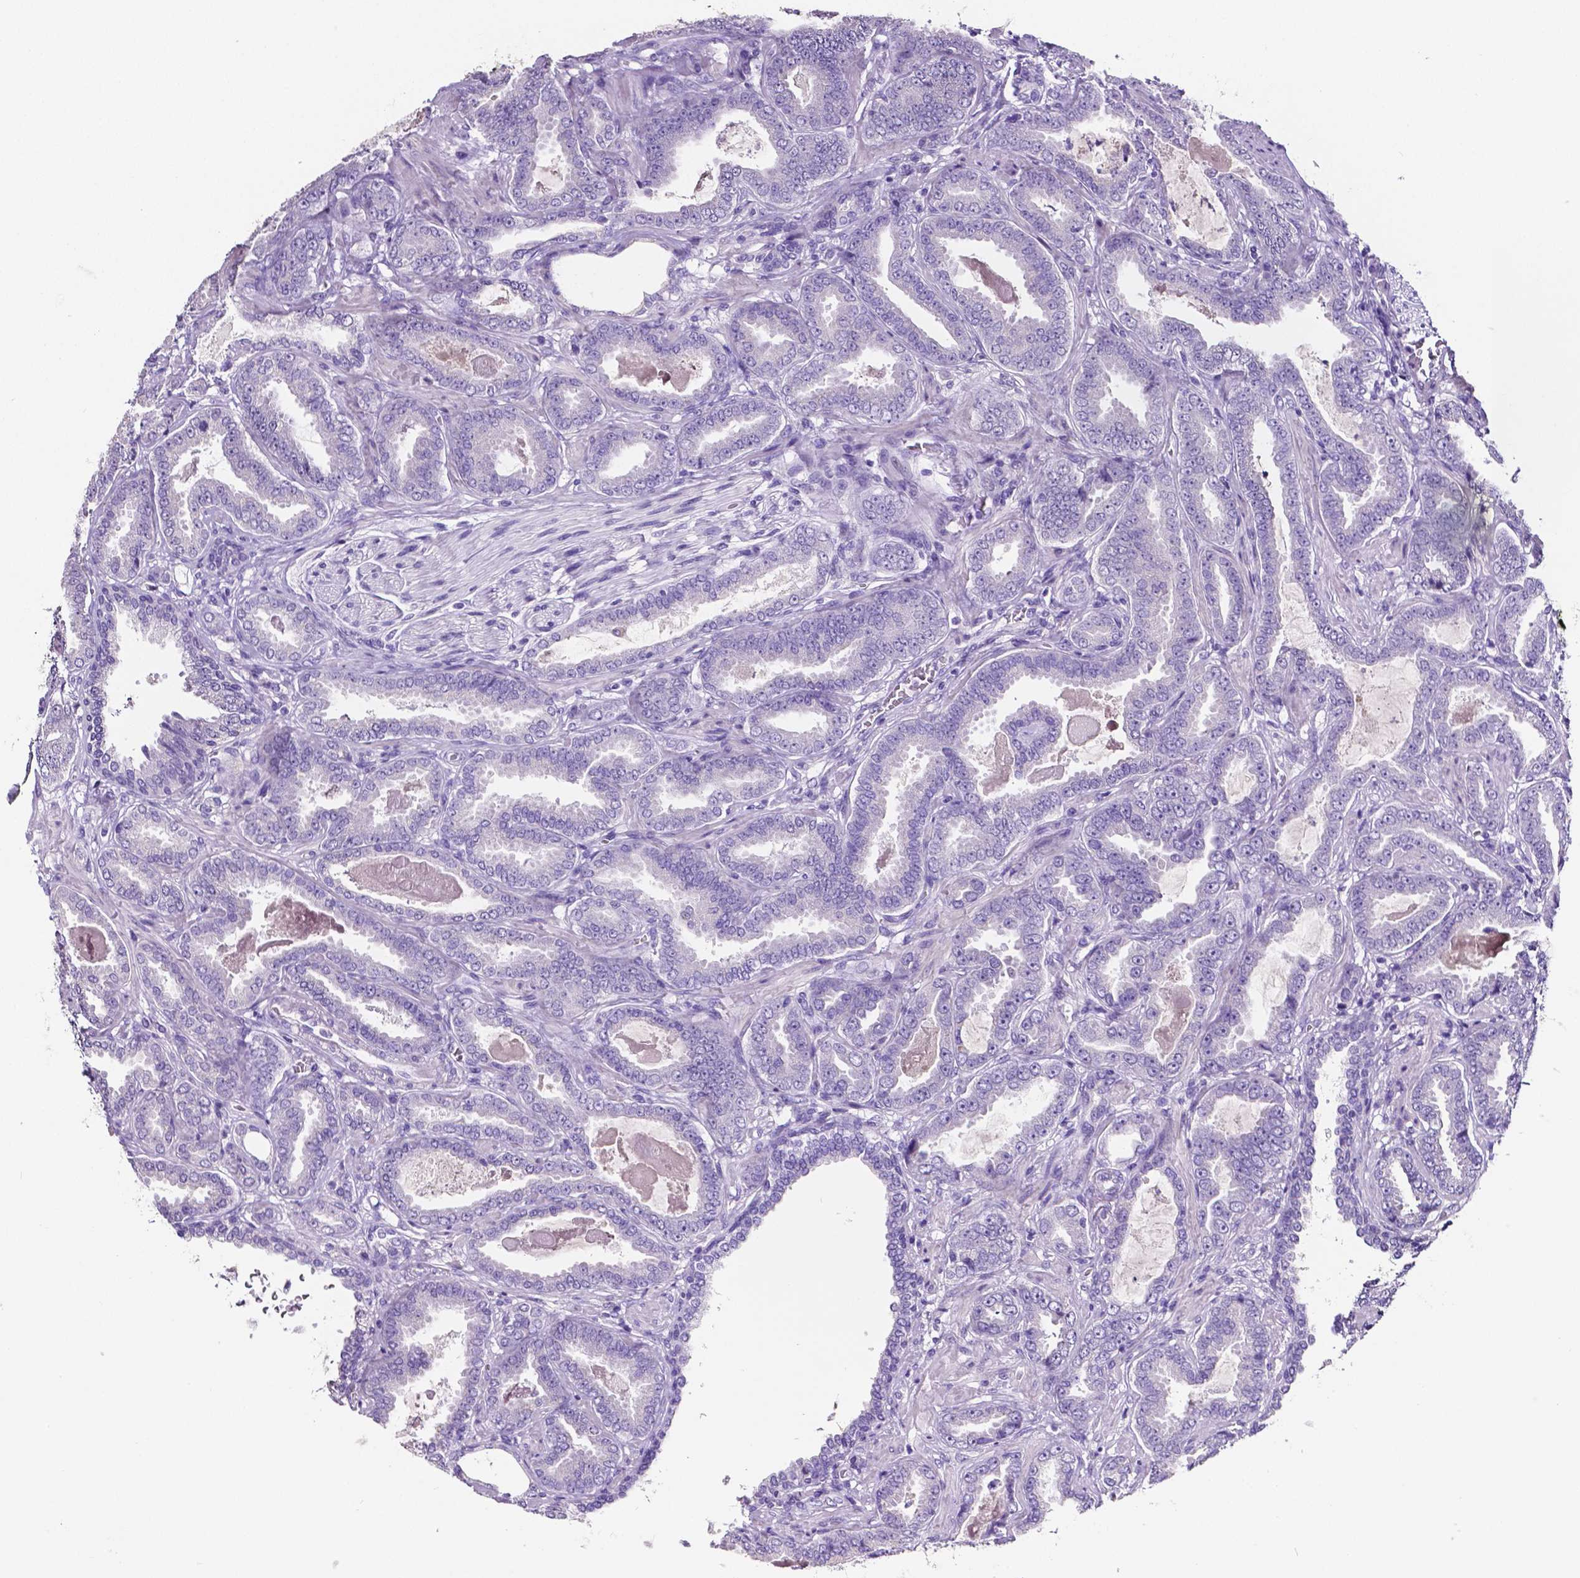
{"staining": {"intensity": "negative", "quantity": "none", "location": "none"}, "tissue": "prostate cancer", "cell_type": "Tumor cells", "image_type": "cancer", "snomed": [{"axis": "morphology", "description": "Adenocarcinoma, NOS"}, {"axis": "topography", "description": "Prostate"}], "caption": "This is an IHC image of human prostate adenocarcinoma. There is no positivity in tumor cells.", "gene": "SLC22A2", "patient": {"sex": "male", "age": 64}}